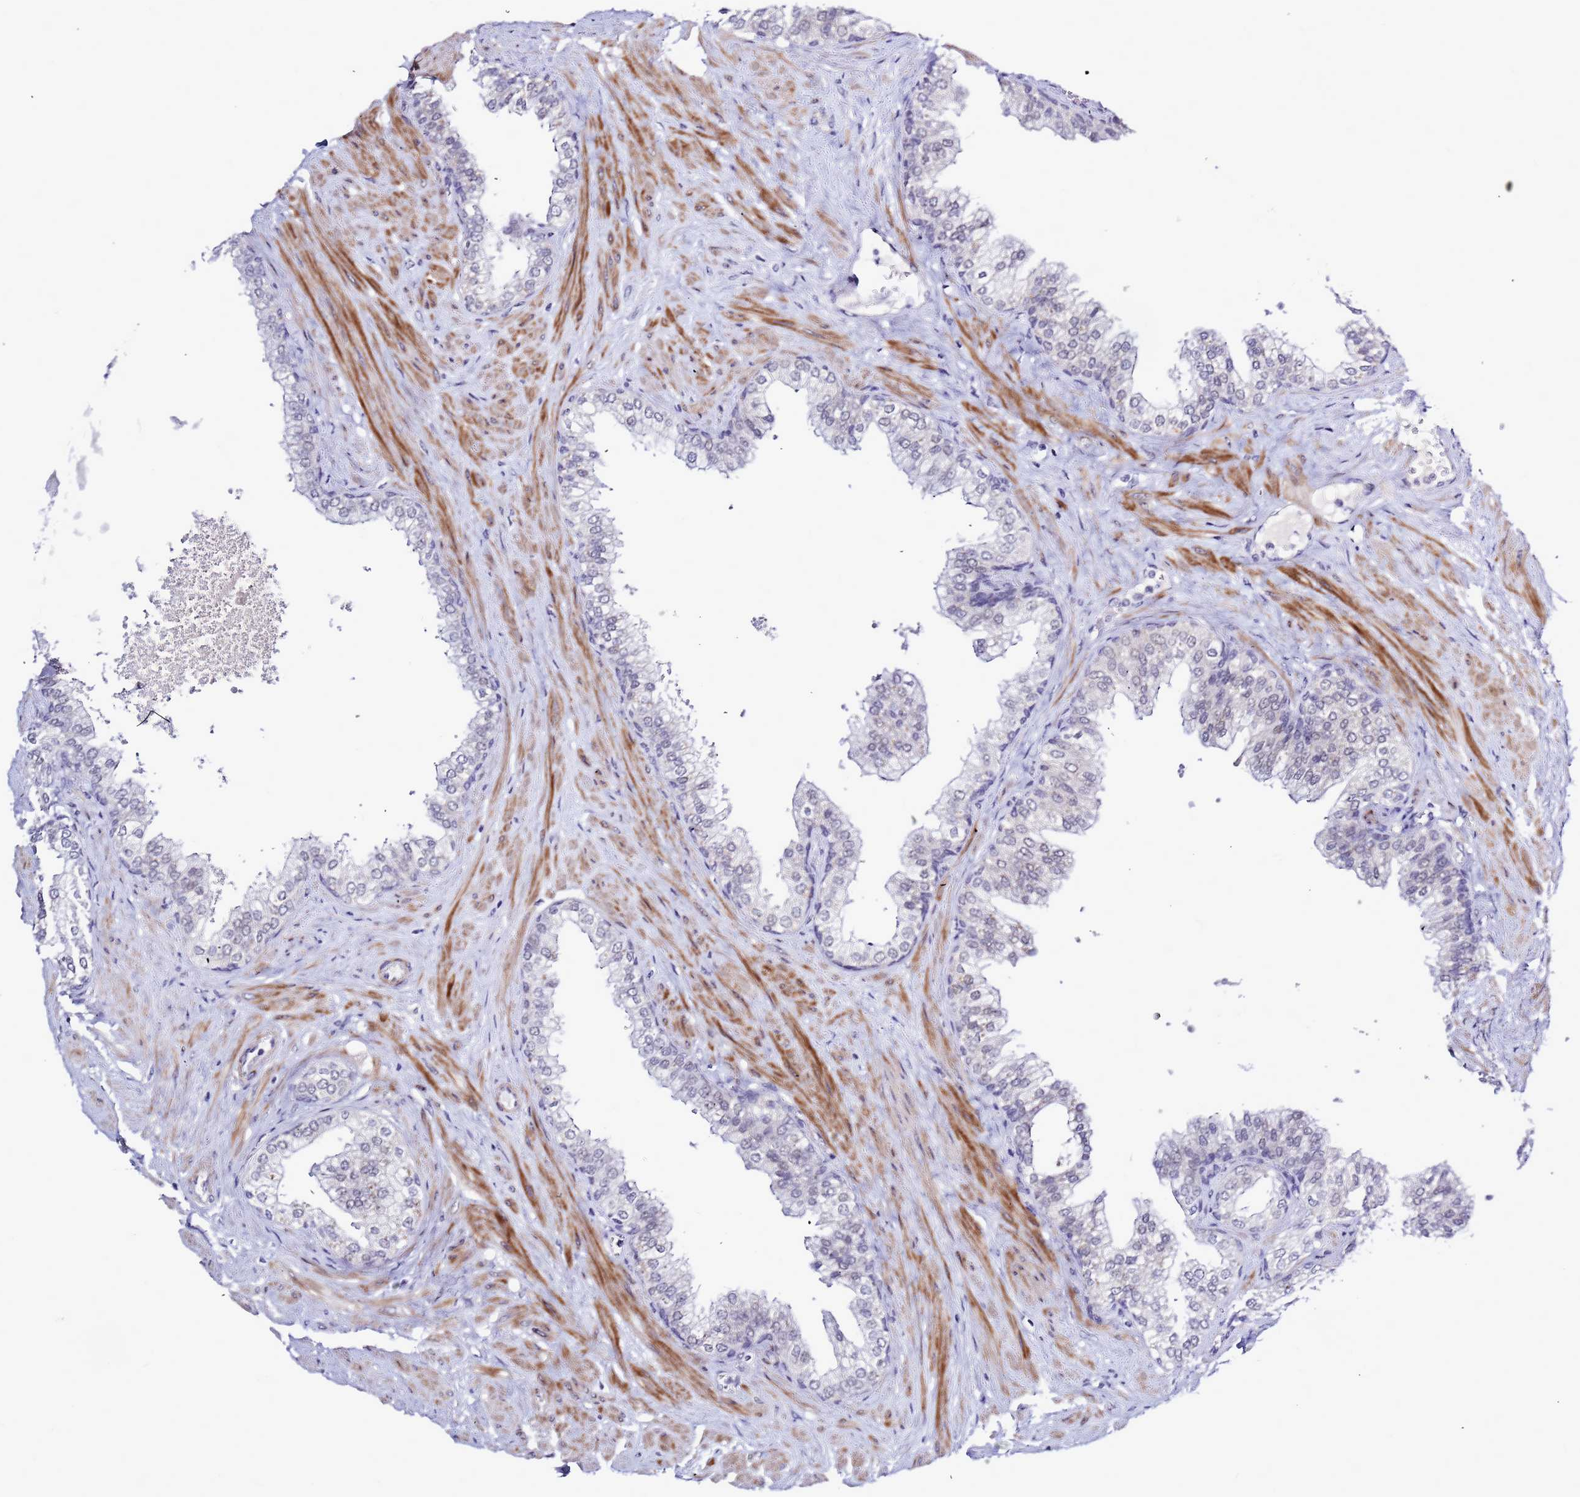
{"staining": {"intensity": "weak", "quantity": "<25%", "location": "nuclear"}, "tissue": "prostate", "cell_type": "Glandular cells", "image_type": "normal", "snomed": [{"axis": "morphology", "description": "Normal tissue, NOS"}, {"axis": "morphology", "description": "Urothelial carcinoma, Low grade"}, {"axis": "topography", "description": "Urinary bladder"}, {"axis": "topography", "description": "Prostate"}], "caption": "Immunohistochemistry histopathology image of benign prostate: human prostate stained with DAB demonstrates no significant protein positivity in glandular cells. (DAB immunohistochemistry with hematoxylin counter stain).", "gene": "CXorf65", "patient": {"sex": "male", "age": 60}}